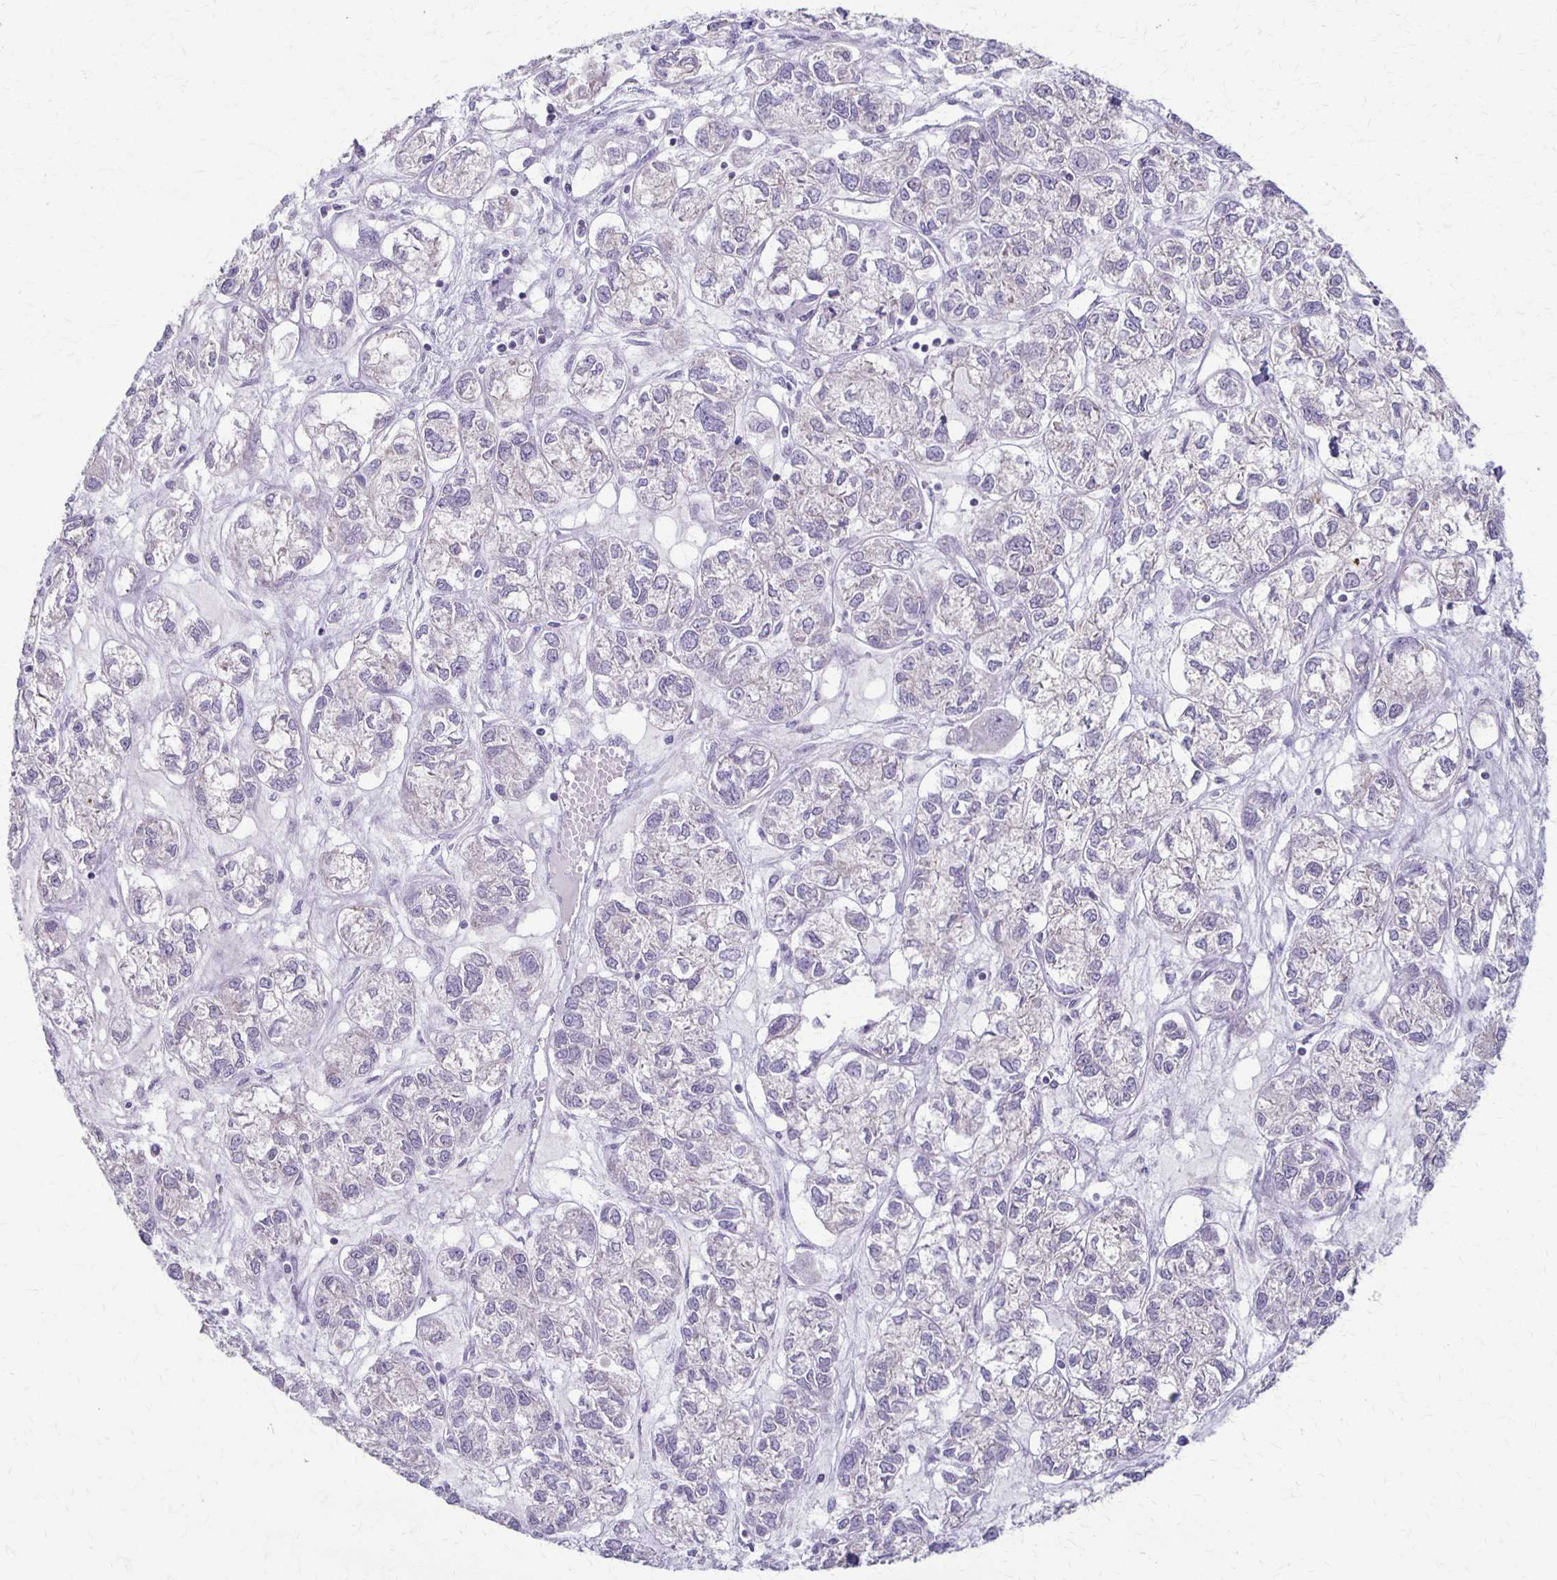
{"staining": {"intensity": "negative", "quantity": "none", "location": "none"}, "tissue": "ovarian cancer", "cell_type": "Tumor cells", "image_type": "cancer", "snomed": [{"axis": "morphology", "description": "Carcinoma, endometroid"}, {"axis": "topography", "description": "Ovary"}], "caption": "Ovarian cancer stained for a protein using immunohistochemistry demonstrates no staining tumor cells.", "gene": "SLC35E2B", "patient": {"sex": "female", "age": 64}}